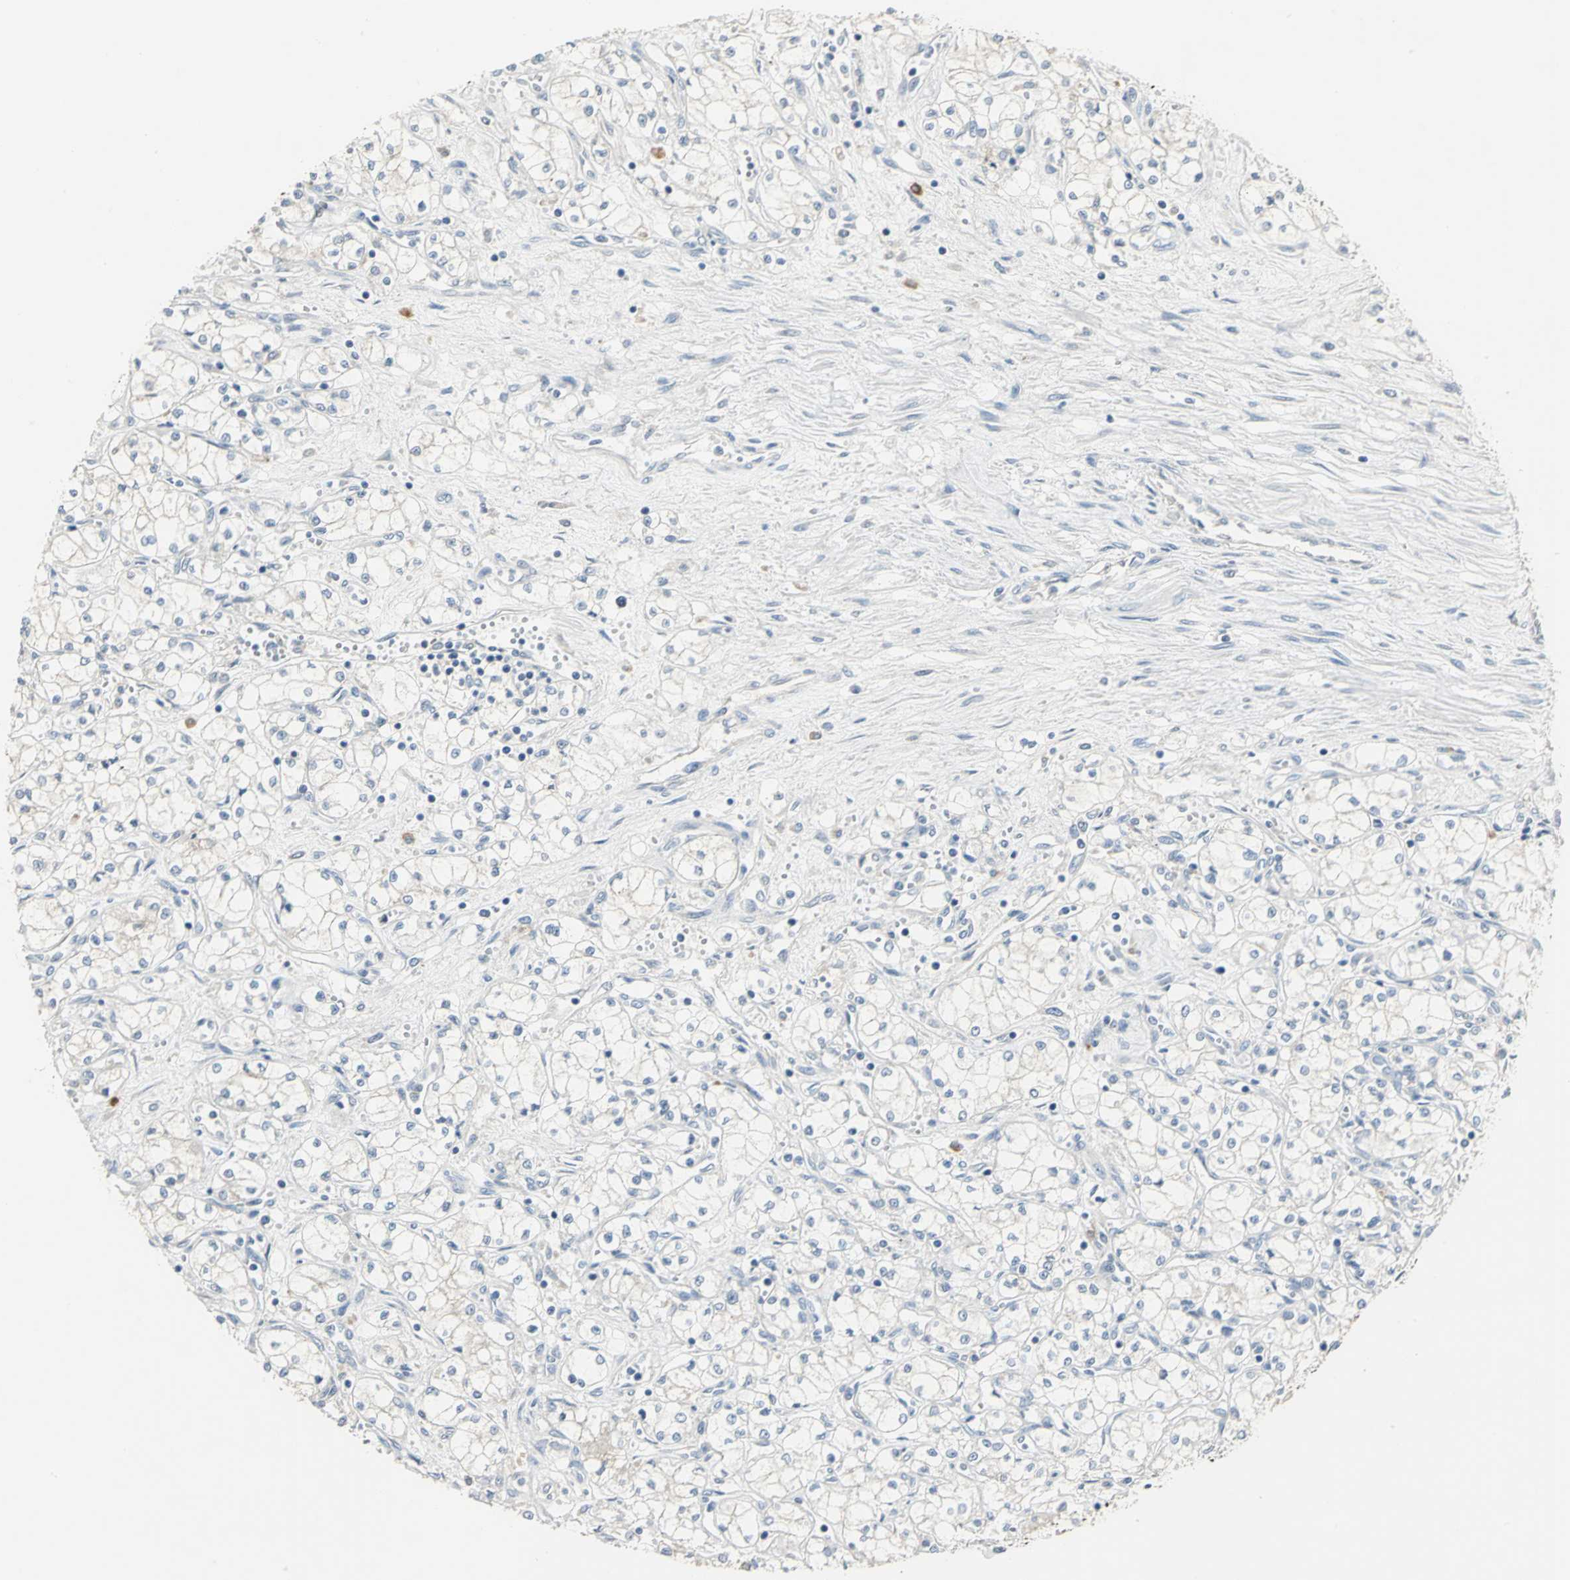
{"staining": {"intensity": "negative", "quantity": "none", "location": "none"}, "tissue": "renal cancer", "cell_type": "Tumor cells", "image_type": "cancer", "snomed": [{"axis": "morphology", "description": "Normal tissue, NOS"}, {"axis": "morphology", "description": "Adenocarcinoma, NOS"}, {"axis": "topography", "description": "Kidney"}], "caption": "Immunohistochemistry photomicrograph of neoplastic tissue: human adenocarcinoma (renal) stained with DAB demonstrates no significant protein expression in tumor cells. Nuclei are stained in blue.", "gene": "PROC", "patient": {"sex": "male", "age": 59}}